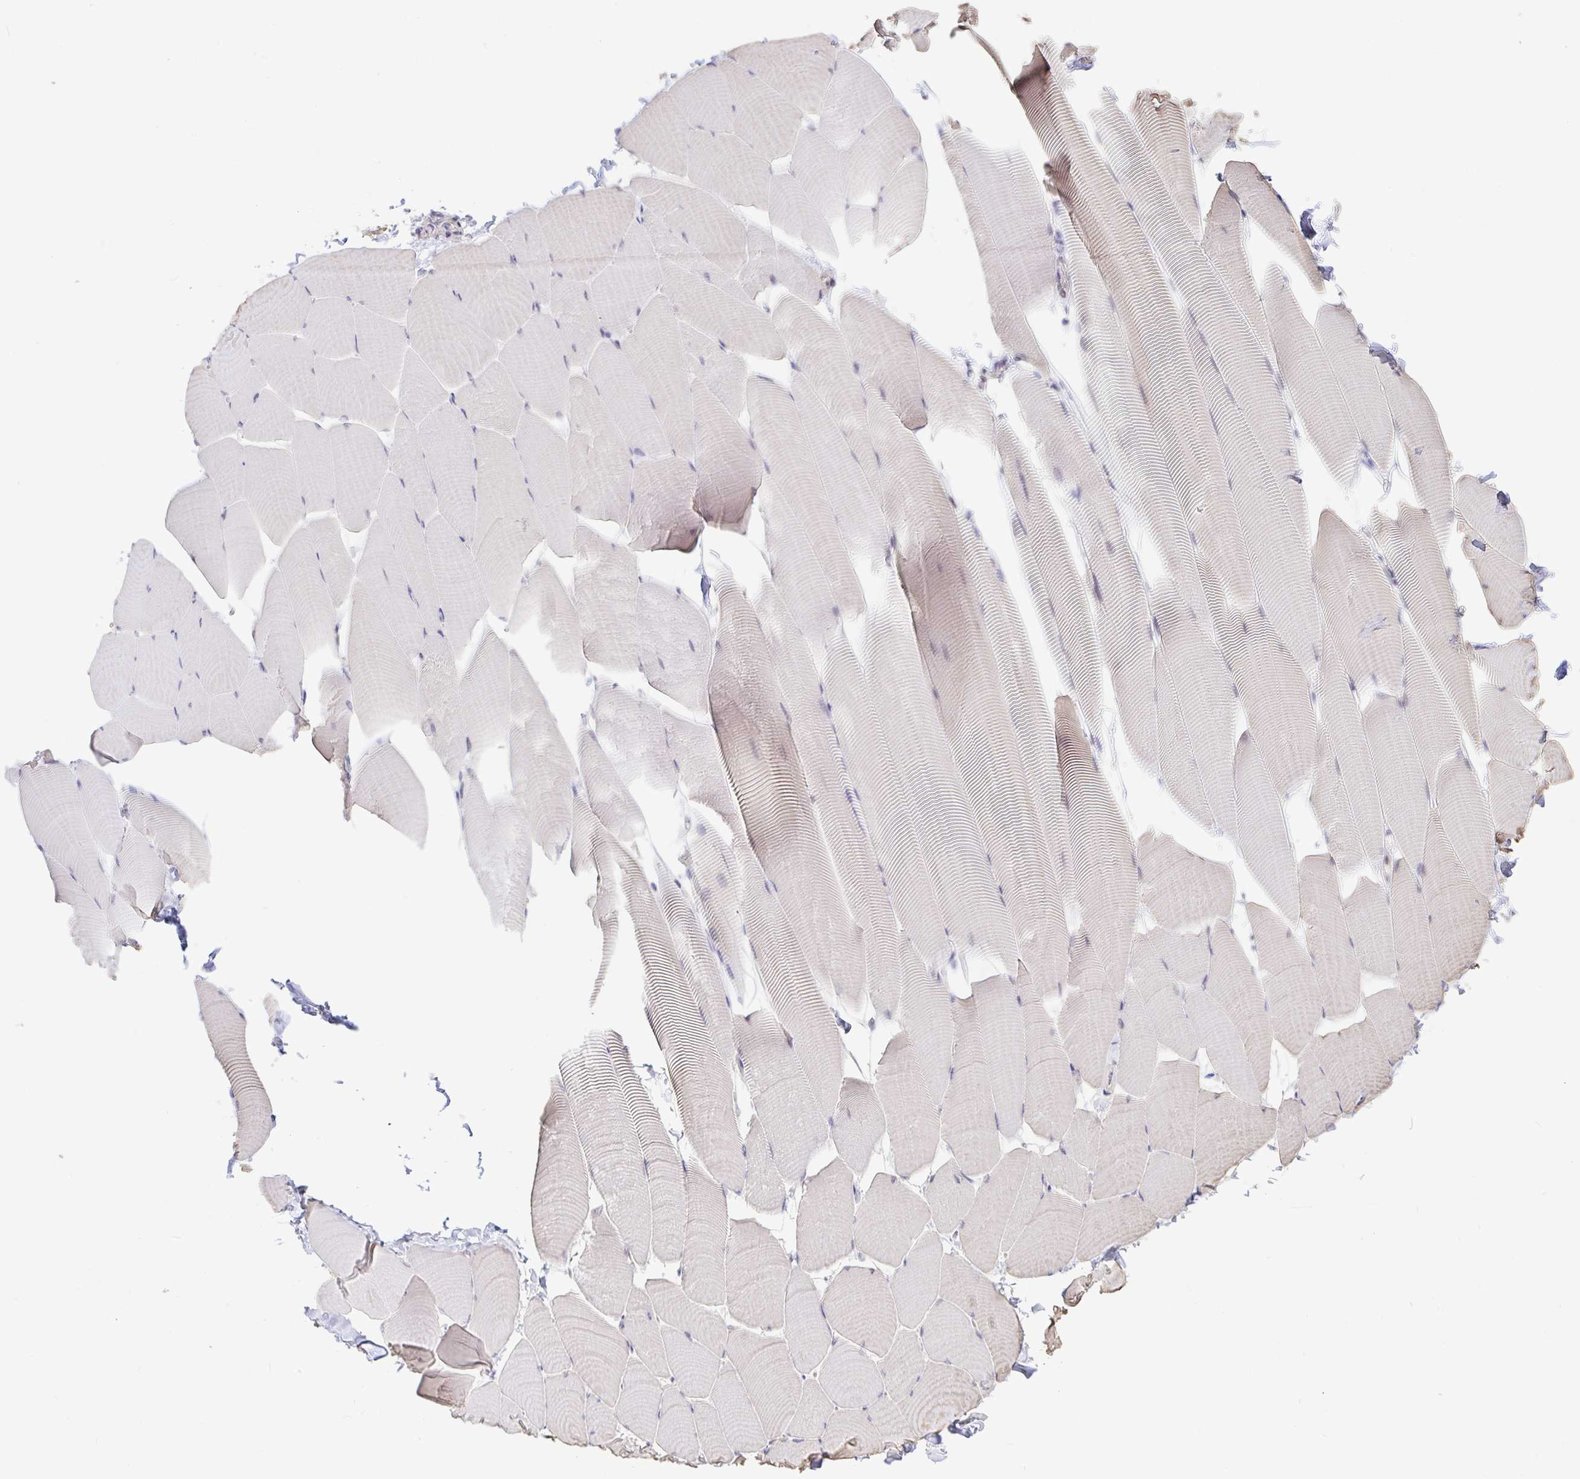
{"staining": {"intensity": "negative", "quantity": "none", "location": "none"}, "tissue": "skeletal muscle", "cell_type": "Myocytes", "image_type": "normal", "snomed": [{"axis": "morphology", "description": "Normal tissue, NOS"}, {"axis": "topography", "description": "Skeletal muscle"}], "caption": "An image of human skeletal muscle is negative for staining in myocytes. (DAB (3,3'-diaminobenzidine) immunohistochemistry with hematoxylin counter stain).", "gene": "HYPK", "patient": {"sex": "male", "age": 25}}